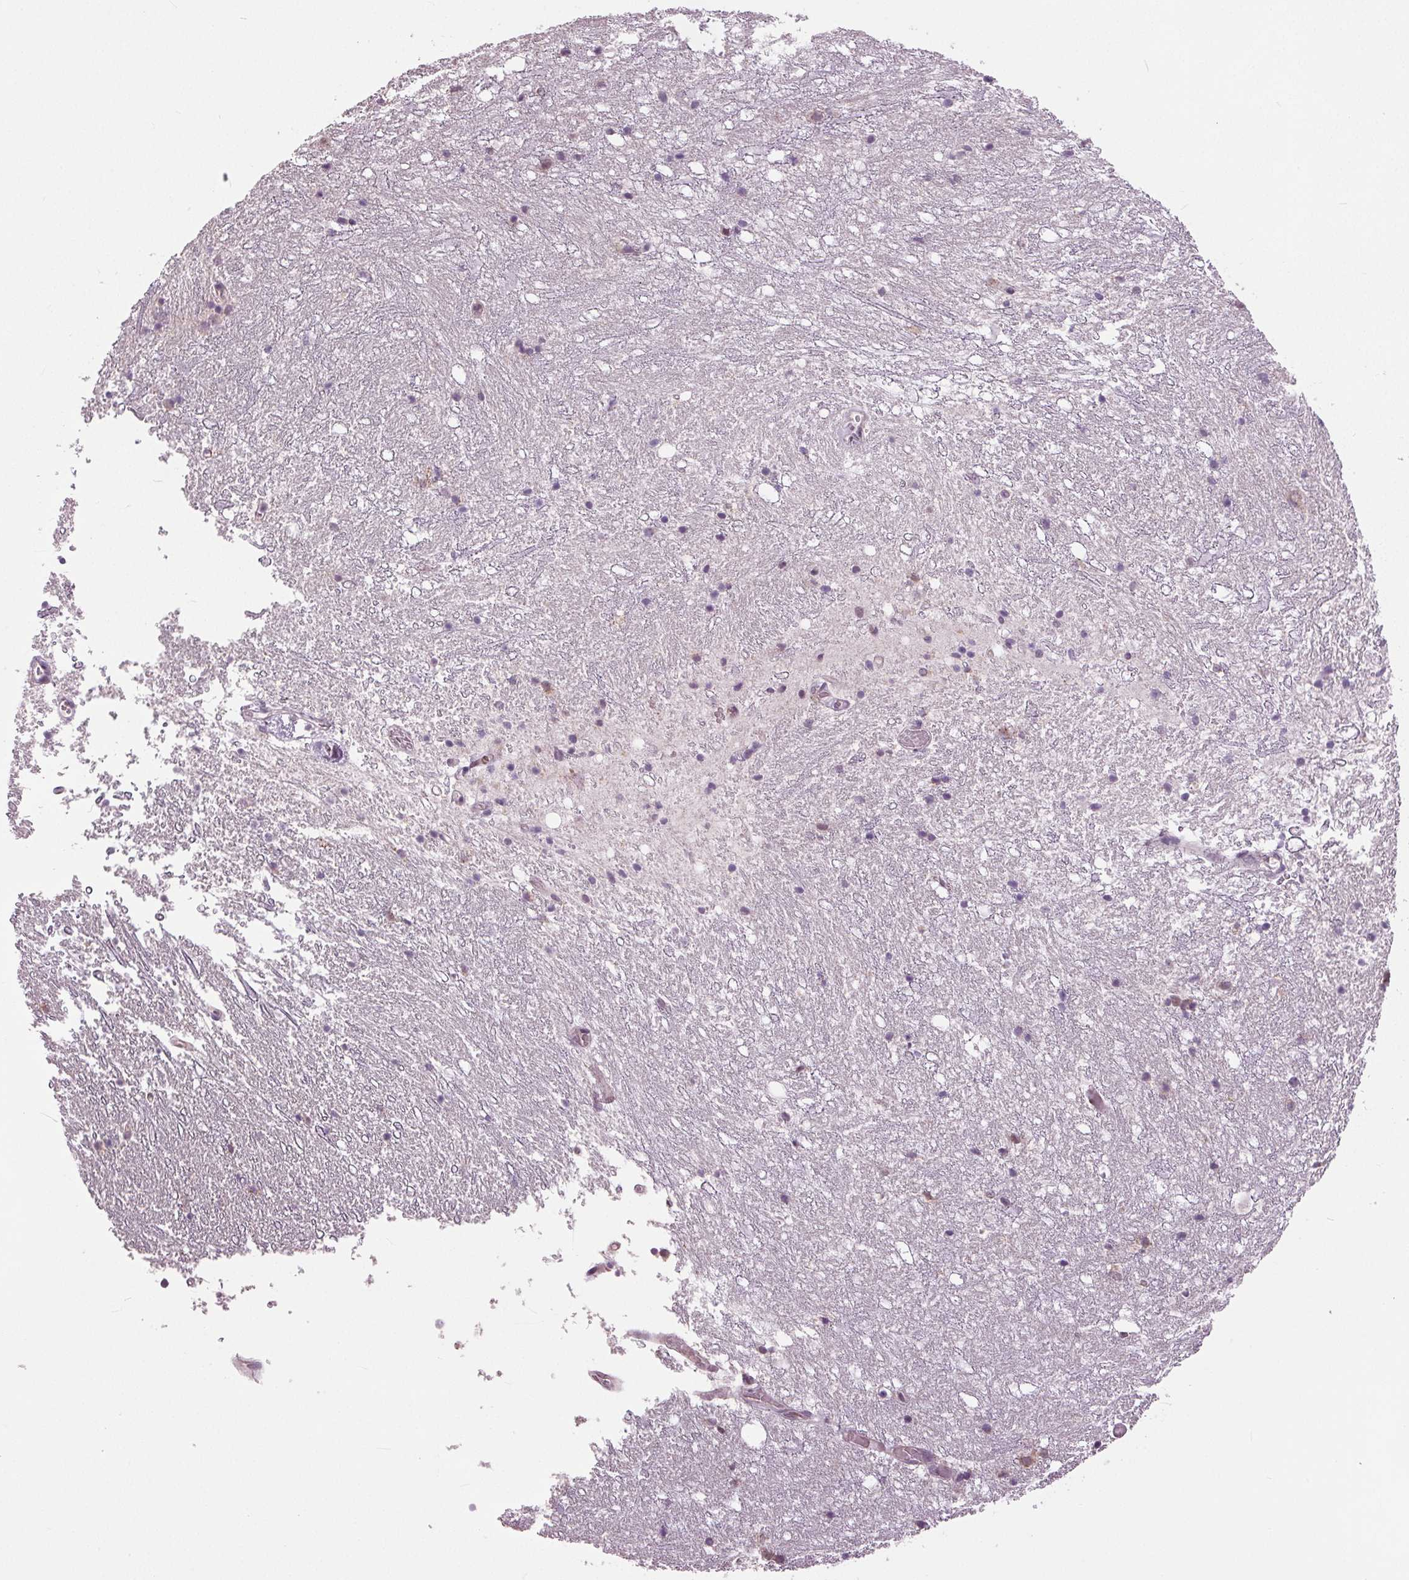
{"staining": {"intensity": "negative", "quantity": "none", "location": "none"}, "tissue": "hippocampus", "cell_type": "Glial cells", "image_type": "normal", "snomed": [{"axis": "morphology", "description": "Normal tissue, NOS"}, {"axis": "topography", "description": "Hippocampus"}], "caption": "A histopathology image of human hippocampus is negative for staining in glial cells. (DAB (3,3'-diaminobenzidine) IHC, high magnification).", "gene": "BSDC1", "patient": {"sex": "female", "age": 52}}